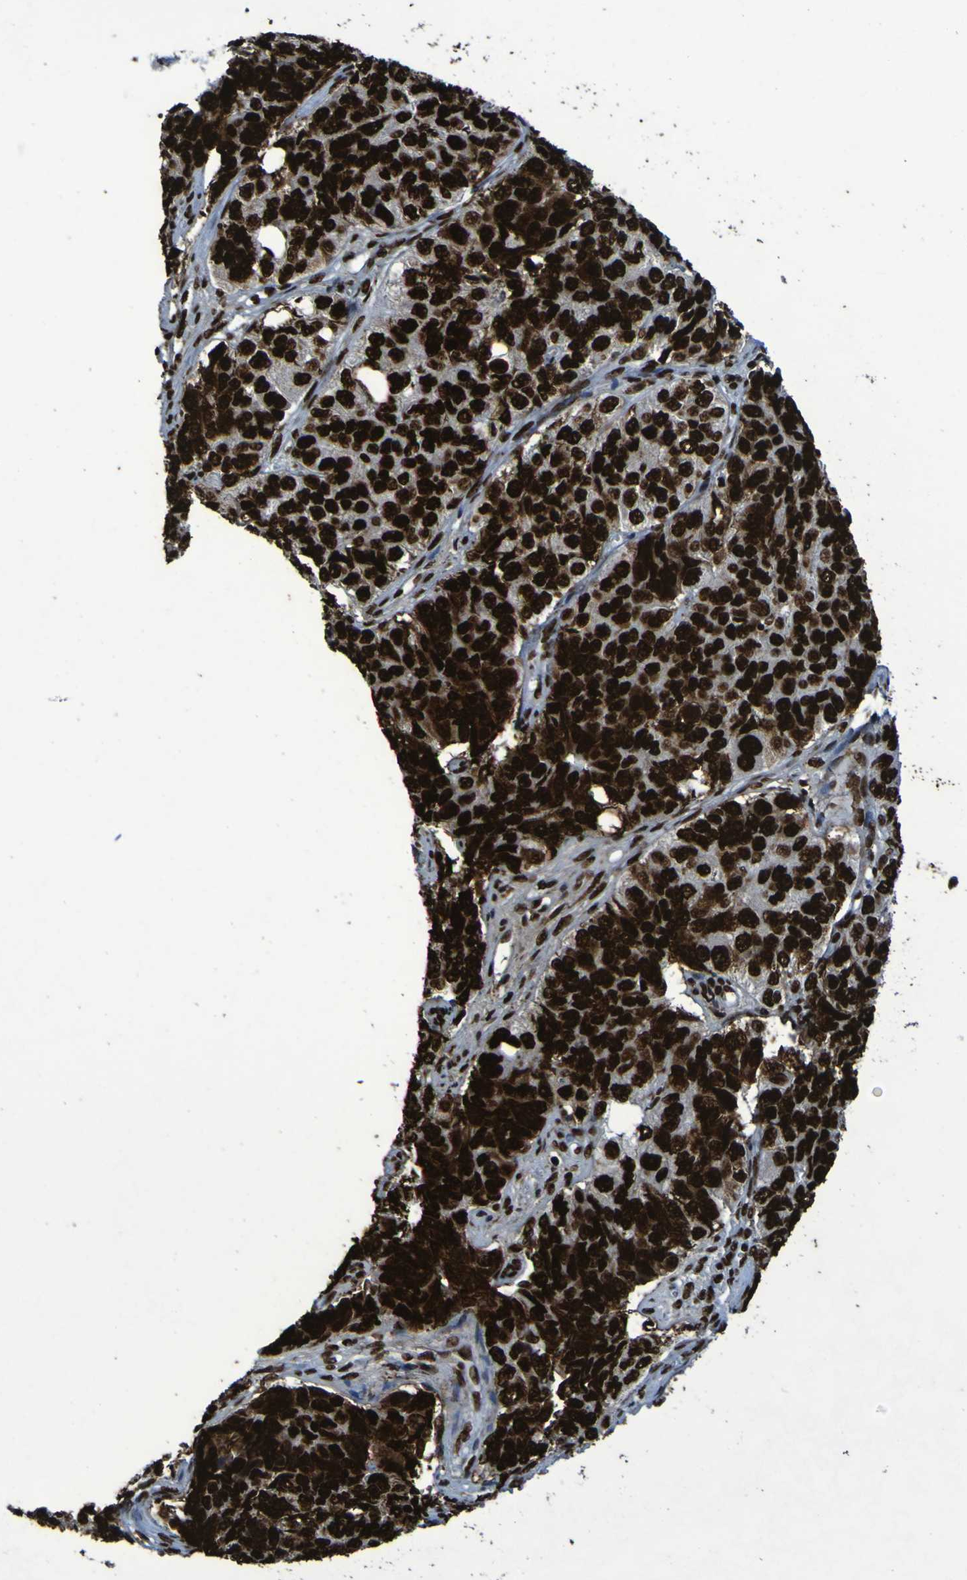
{"staining": {"intensity": "strong", "quantity": ">75%", "location": "nuclear"}, "tissue": "ovarian cancer", "cell_type": "Tumor cells", "image_type": "cancer", "snomed": [{"axis": "morphology", "description": "Carcinoma, endometroid"}, {"axis": "topography", "description": "Ovary"}], "caption": "Brown immunohistochemical staining in ovarian cancer reveals strong nuclear positivity in approximately >75% of tumor cells.", "gene": "NPM1", "patient": {"sex": "female", "age": 51}}